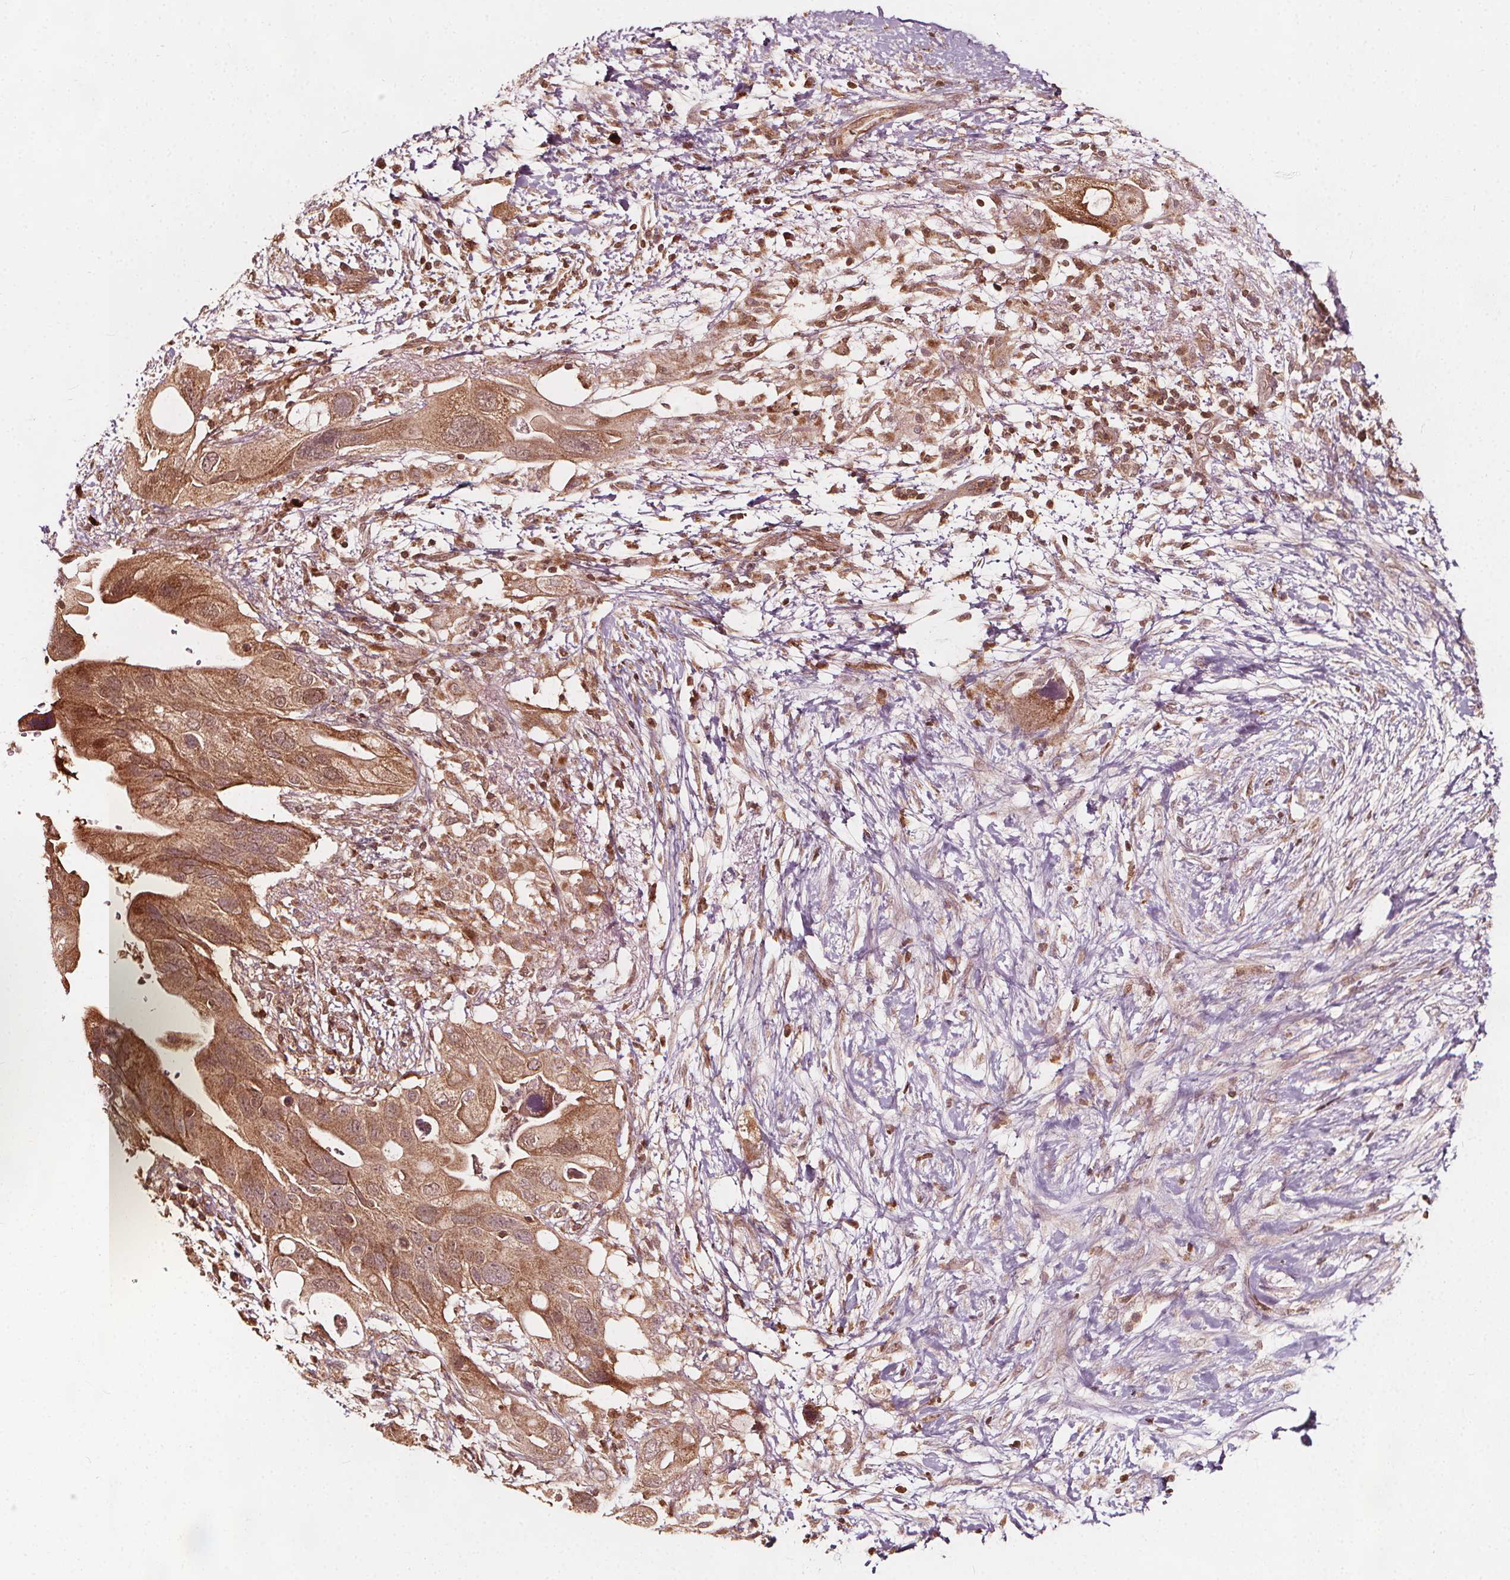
{"staining": {"intensity": "moderate", "quantity": ">75%", "location": "cytoplasmic/membranous"}, "tissue": "pancreatic cancer", "cell_type": "Tumor cells", "image_type": "cancer", "snomed": [{"axis": "morphology", "description": "Adenocarcinoma, NOS"}, {"axis": "topography", "description": "Pancreas"}], "caption": "This micrograph exhibits immunohistochemistry staining of human pancreatic cancer, with medium moderate cytoplasmic/membranous staining in about >75% of tumor cells.", "gene": "AIP", "patient": {"sex": "female", "age": 72}}